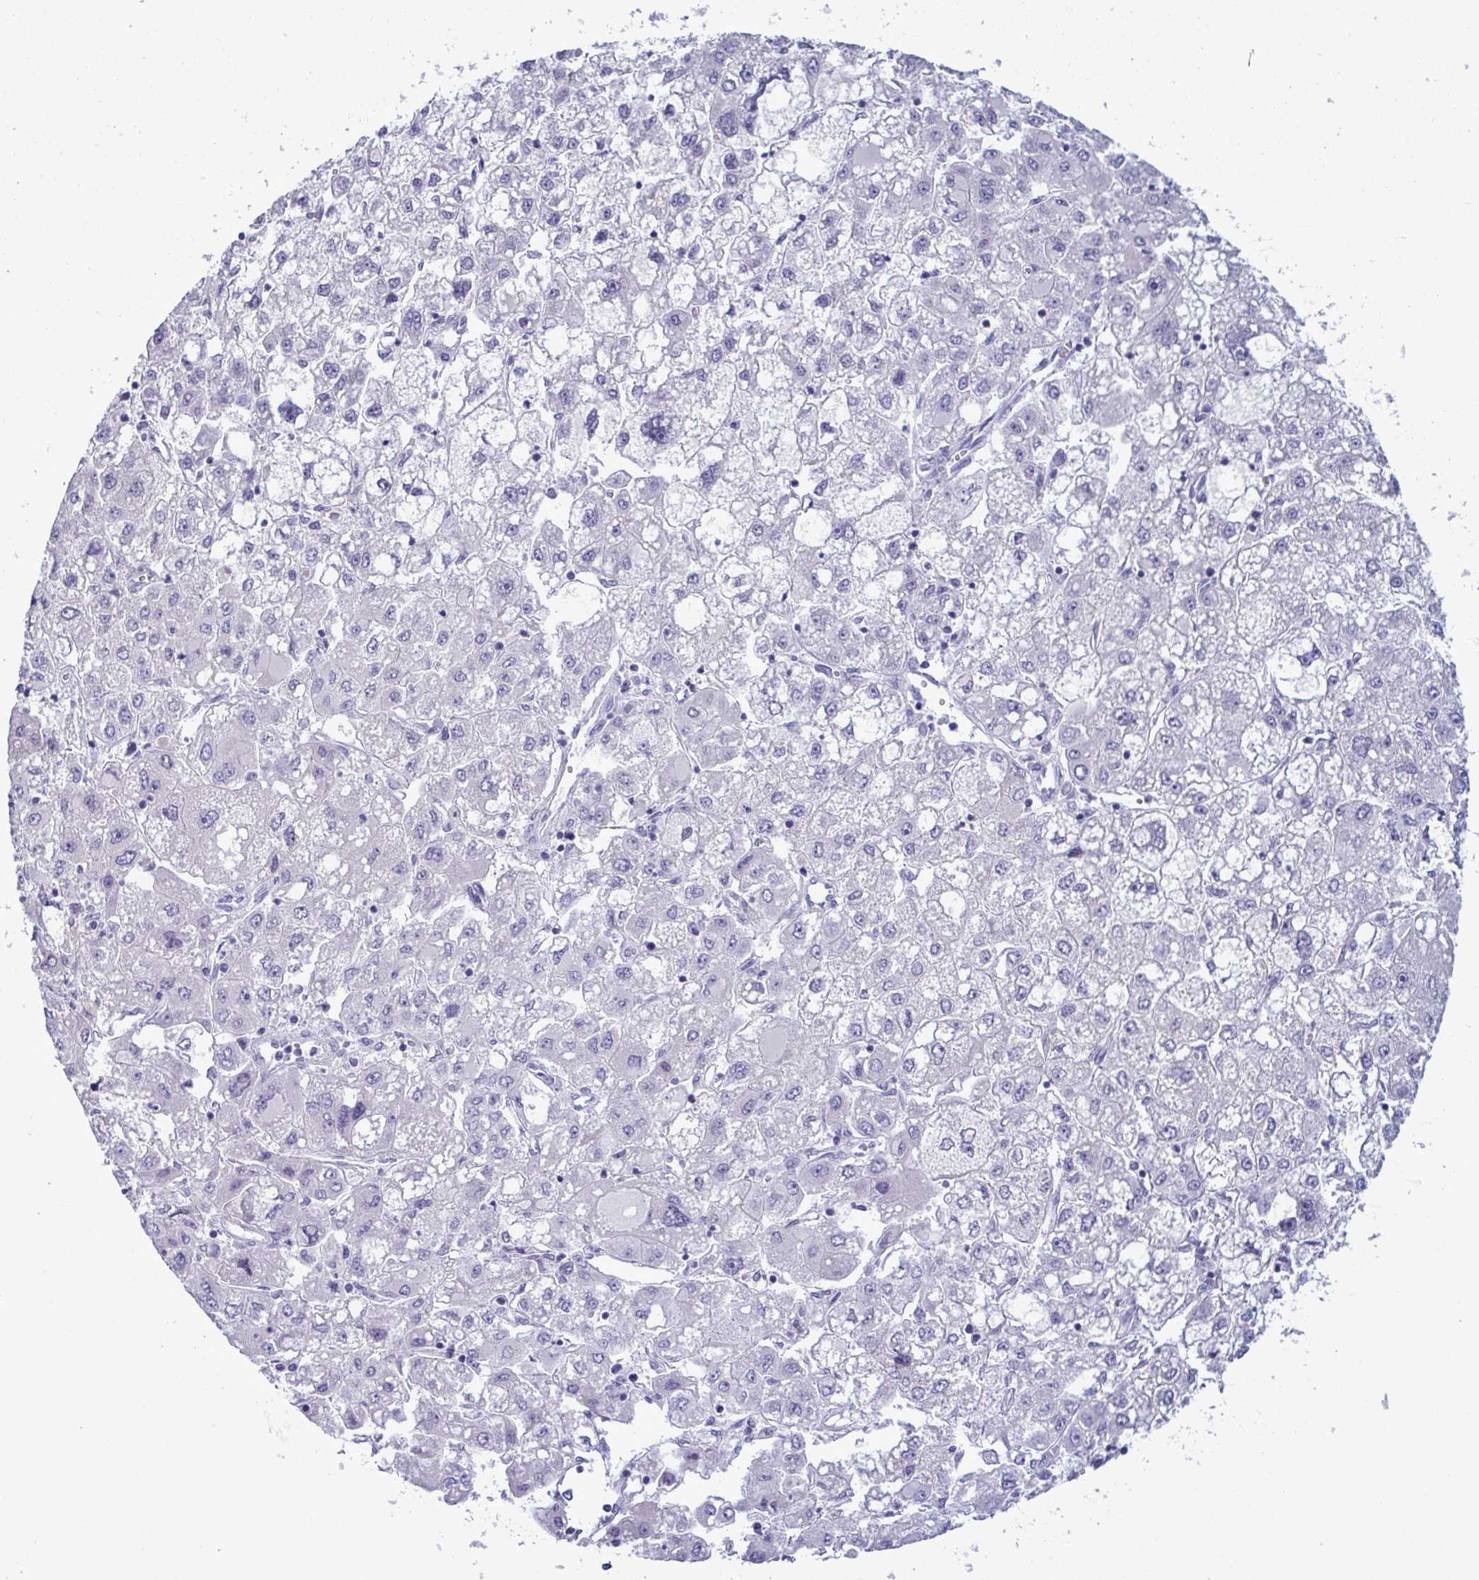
{"staining": {"intensity": "negative", "quantity": "none", "location": "none"}, "tissue": "liver cancer", "cell_type": "Tumor cells", "image_type": "cancer", "snomed": [{"axis": "morphology", "description": "Carcinoma, Hepatocellular, NOS"}, {"axis": "topography", "description": "Liver"}], "caption": "A histopathology image of human hepatocellular carcinoma (liver) is negative for staining in tumor cells. (DAB (3,3'-diaminobenzidine) IHC, high magnification).", "gene": "TENT5D", "patient": {"sex": "male", "age": 40}}